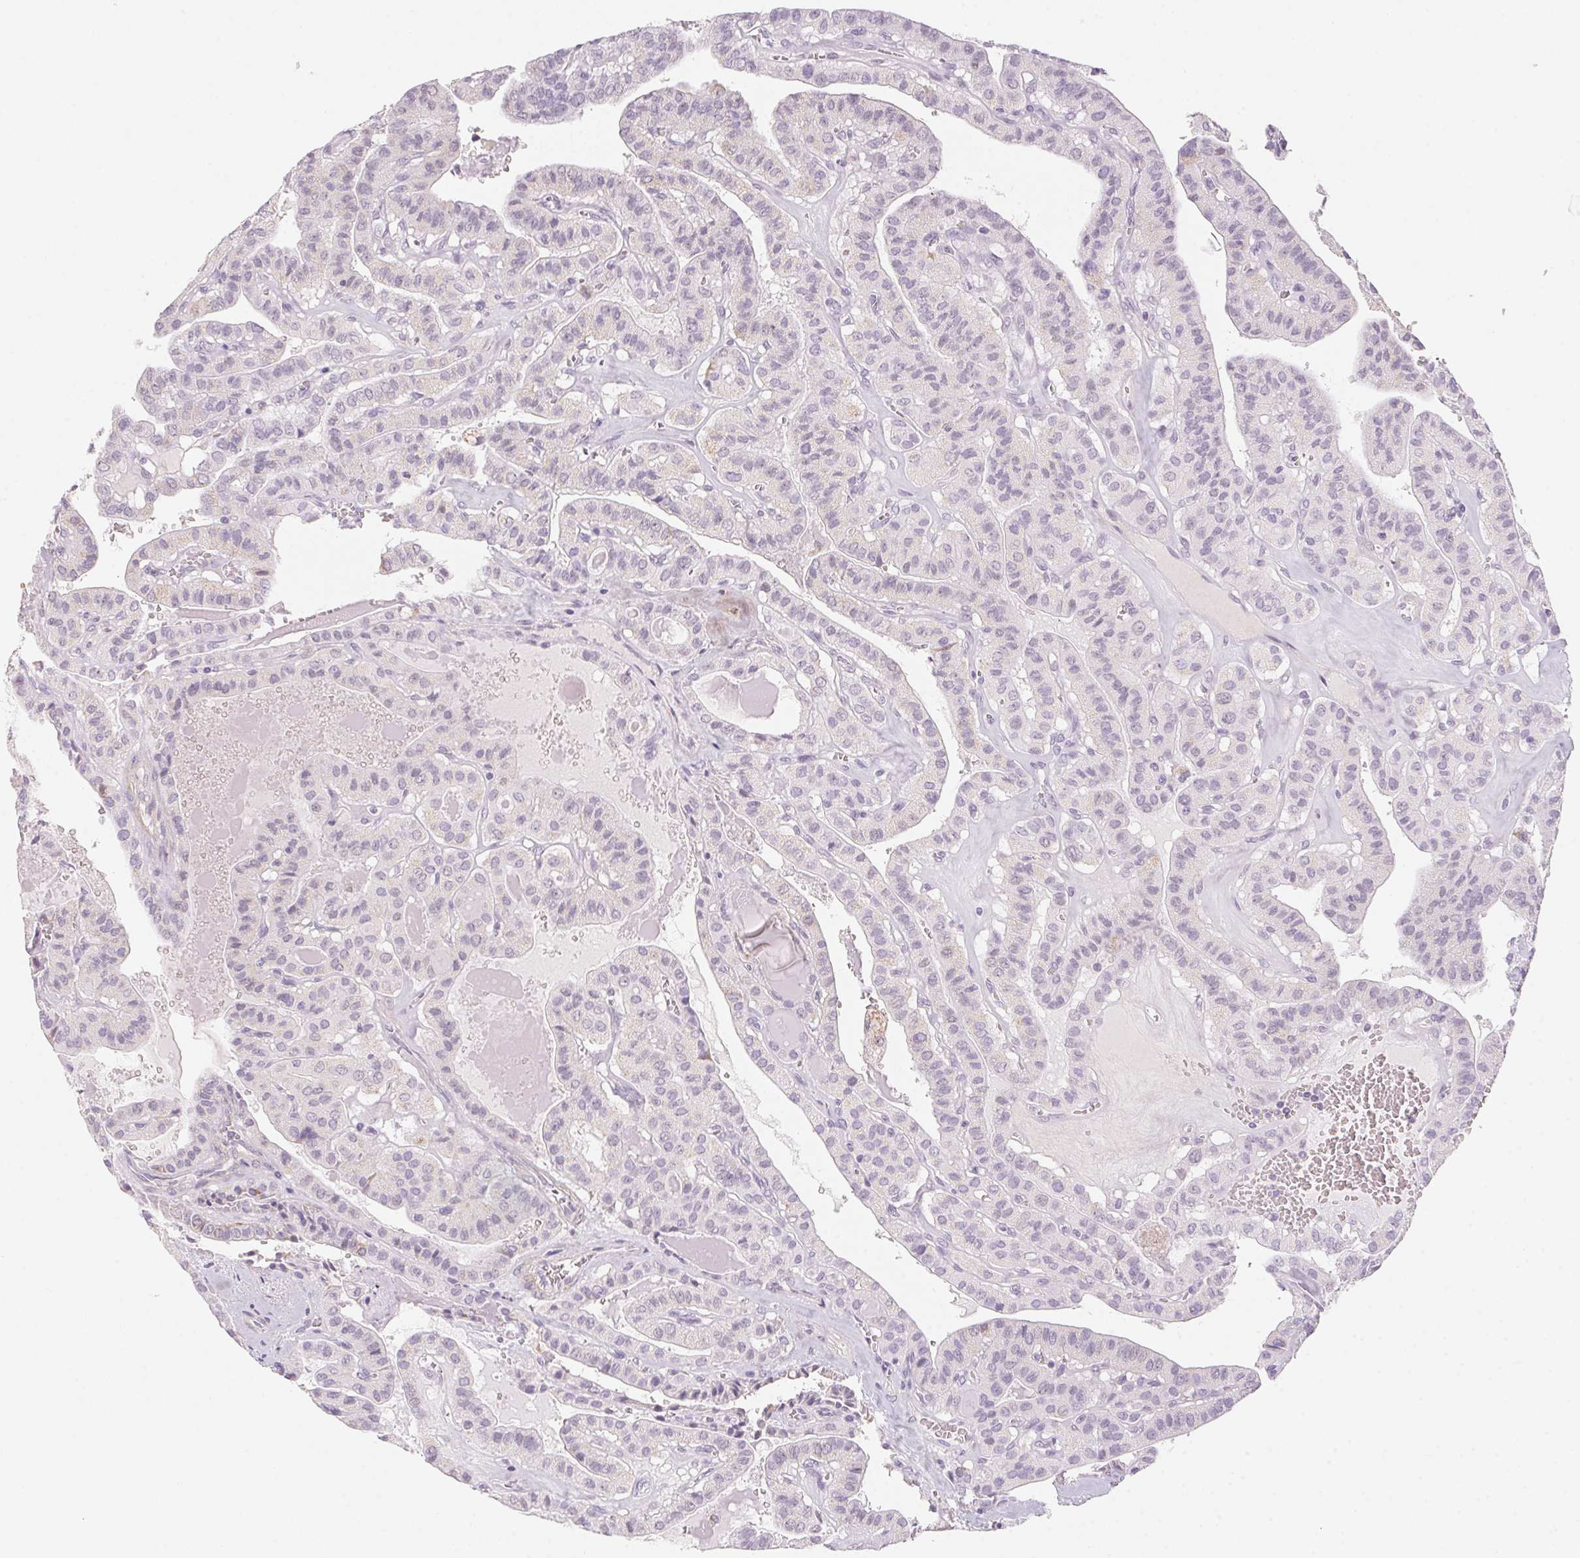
{"staining": {"intensity": "negative", "quantity": "none", "location": "none"}, "tissue": "thyroid cancer", "cell_type": "Tumor cells", "image_type": "cancer", "snomed": [{"axis": "morphology", "description": "Papillary adenocarcinoma, NOS"}, {"axis": "topography", "description": "Thyroid gland"}], "caption": "Tumor cells are negative for protein expression in human thyroid cancer (papillary adenocarcinoma).", "gene": "PRPH", "patient": {"sex": "male", "age": 52}}